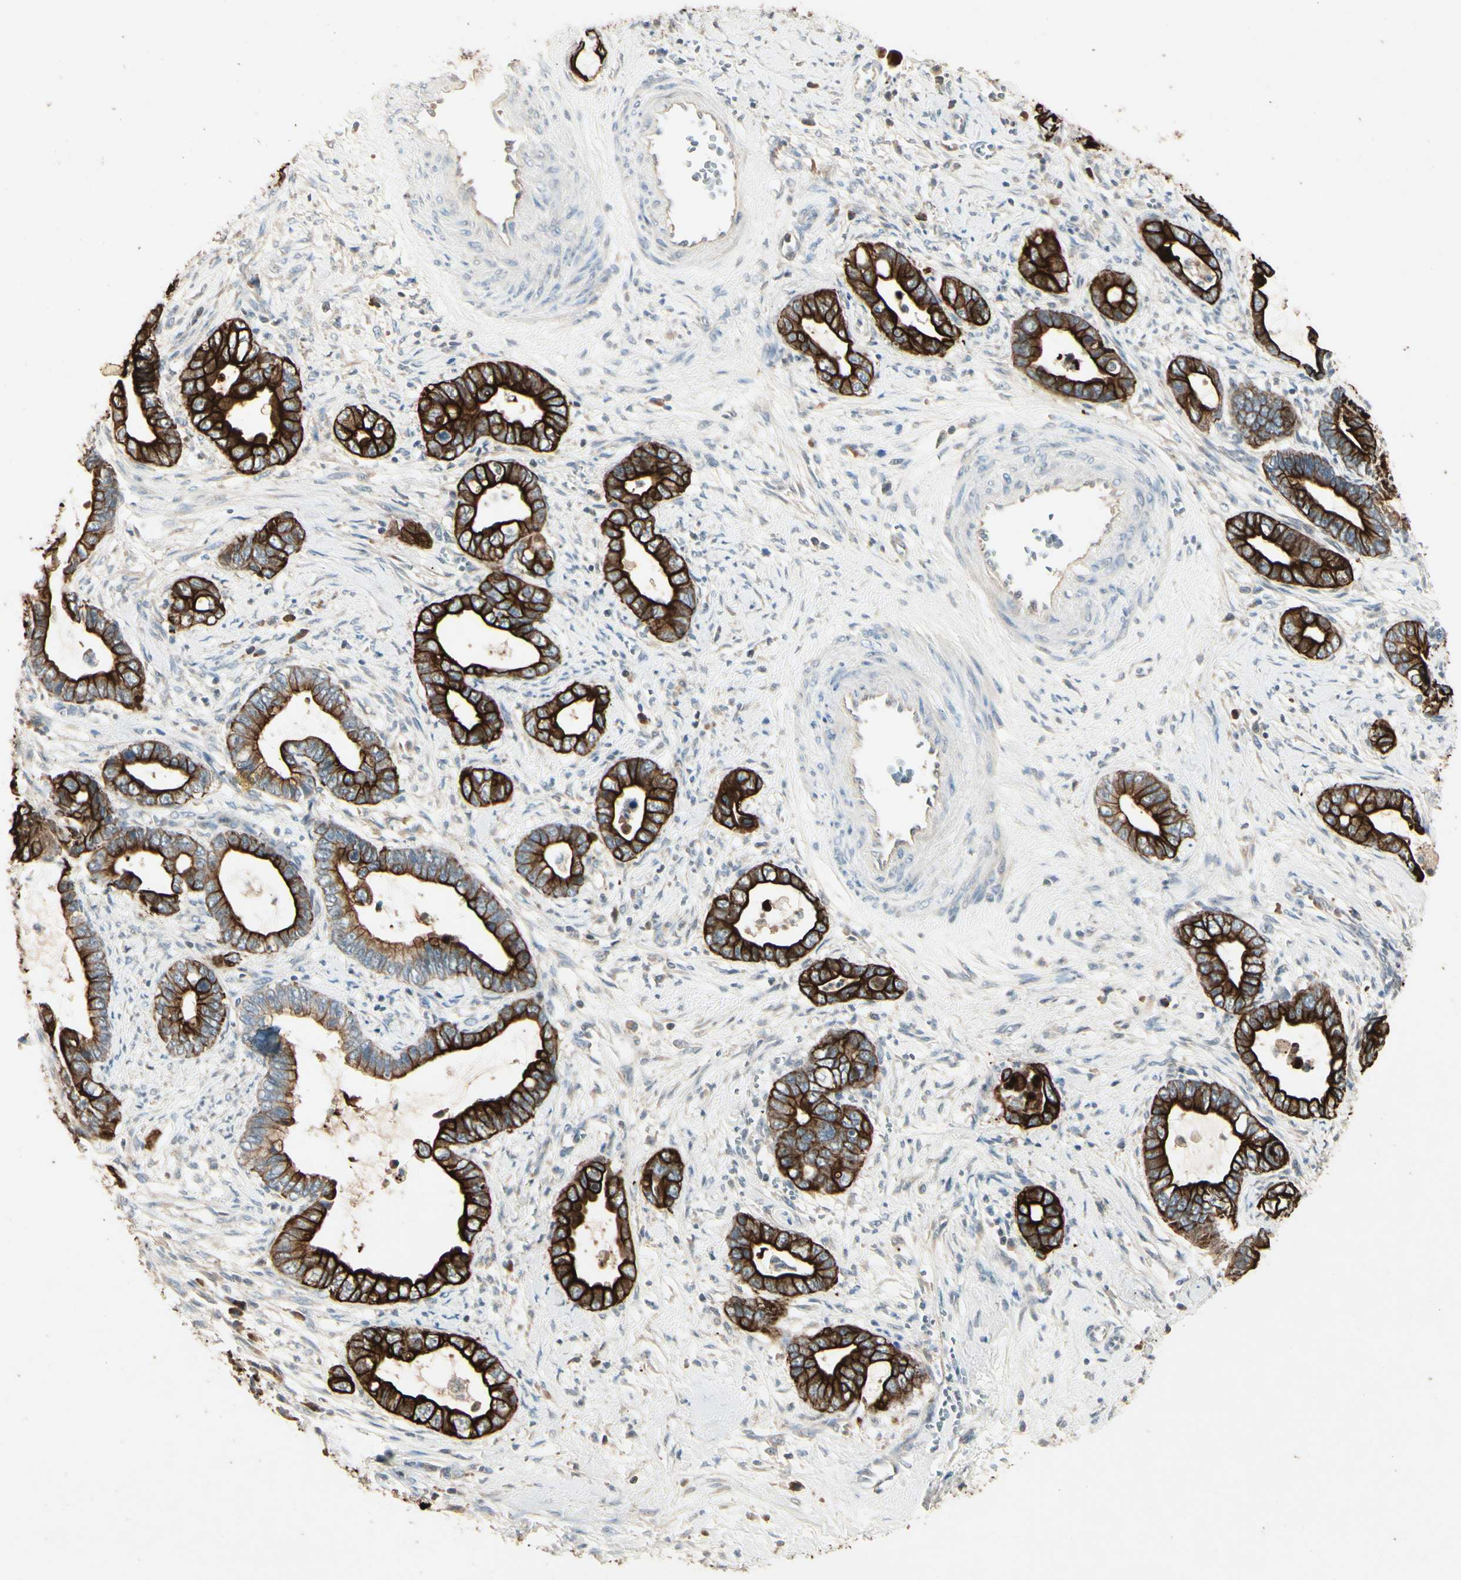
{"staining": {"intensity": "strong", "quantity": ">75%", "location": "cytoplasmic/membranous"}, "tissue": "cervical cancer", "cell_type": "Tumor cells", "image_type": "cancer", "snomed": [{"axis": "morphology", "description": "Adenocarcinoma, NOS"}, {"axis": "topography", "description": "Cervix"}], "caption": "This micrograph displays immunohistochemistry (IHC) staining of human cervical cancer (adenocarcinoma), with high strong cytoplasmic/membranous positivity in approximately >75% of tumor cells.", "gene": "SKIL", "patient": {"sex": "female", "age": 44}}